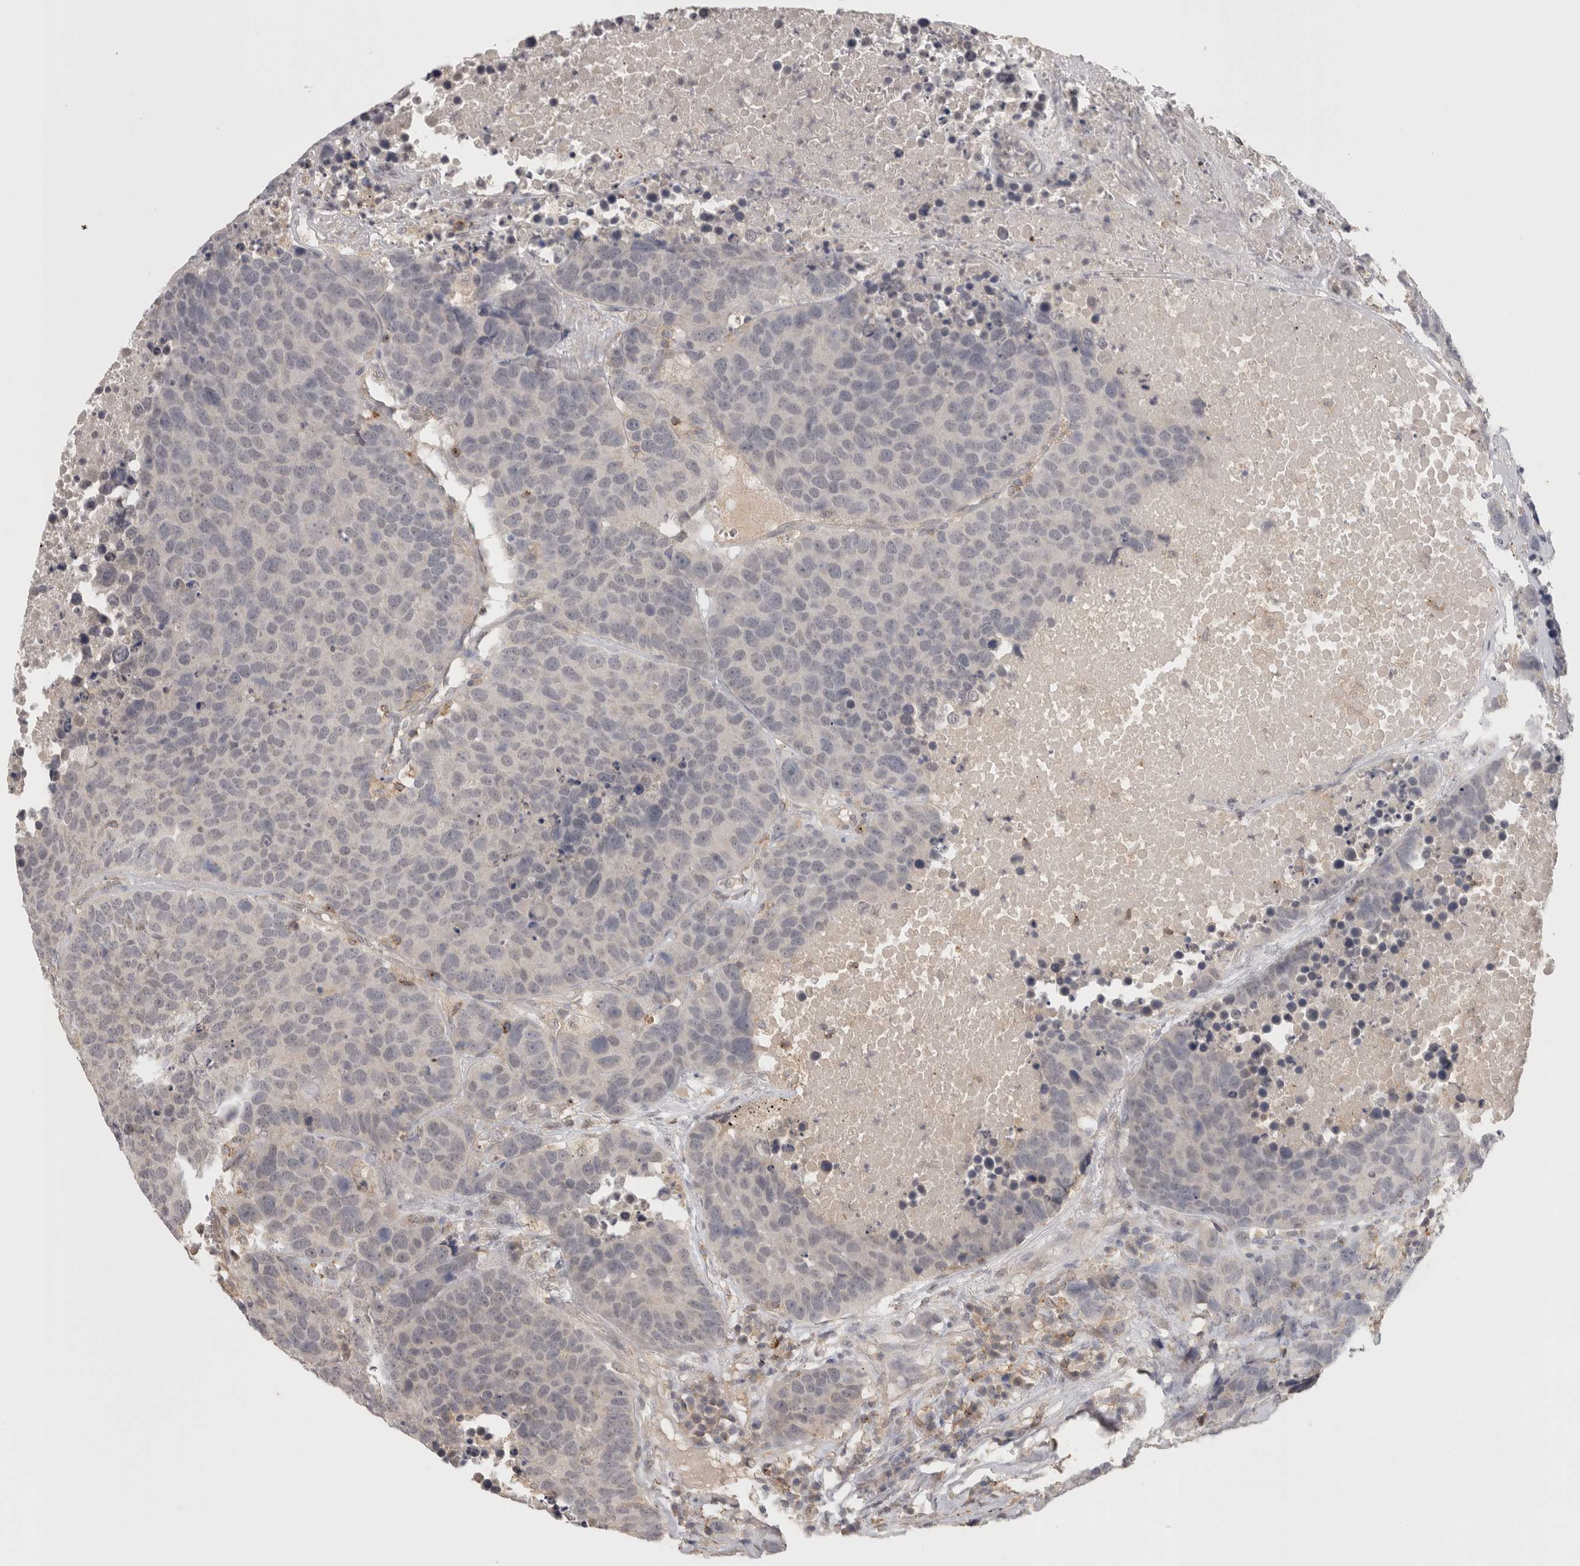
{"staining": {"intensity": "negative", "quantity": "none", "location": "none"}, "tissue": "carcinoid", "cell_type": "Tumor cells", "image_type": "cancer", "snomed": [{"axis": "morphology", "description": "Carcinoid, malignant, NOS"}, {"axis": "topography", "description": "Lung"}], "caption": "DAB (3,3'-diaminobenzidine) immunohistochemical staining of carcinoid reveals no significant expression in tumor cells. (DAB (3,3'-diaminobenzidine) IHC, high magnification).", "gene": "HAVCR2", "patient": {"sex": "male", "age": 60}}